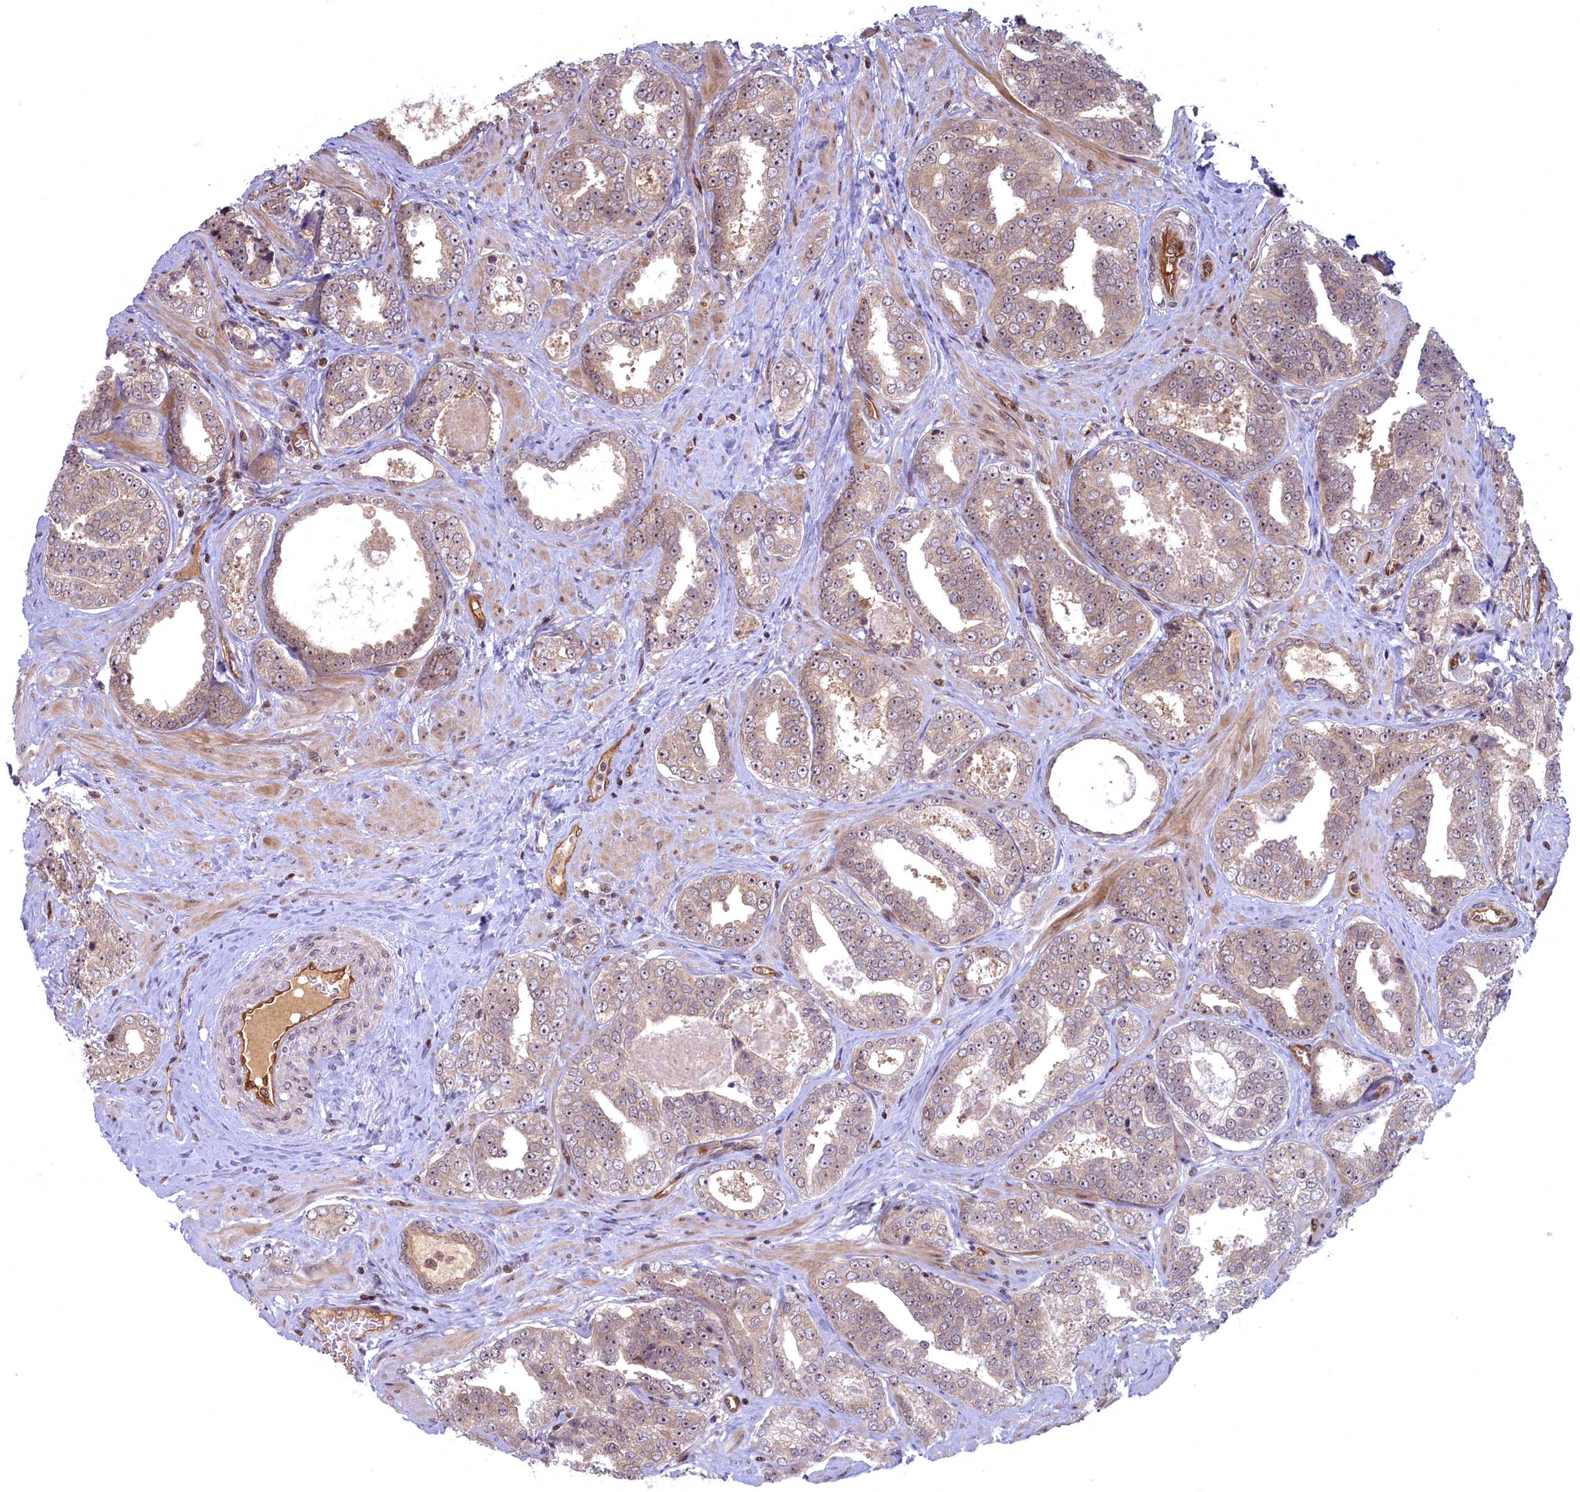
{"staining": {"intensity": "weak", "quantity": "<25%", "location": "cytoplasmic/membranous"}, "tissue": "prostate cancer", "cell_type": "Tumor cells", "image_type": "cancer", "snomed": [{"axis": "morphology", "description": "Adenocarcinoma, High grade"}, {"axis": "topography", "description": "Prostate"}], "caption": "This is an immunohistochemistry (IHC) histopathology image of human adenocarcinoma (high-grade) (prostate). There is no expression in tumor cells.", "gene": "SNRK", "patient": {"sex": "male", "age": 67}}